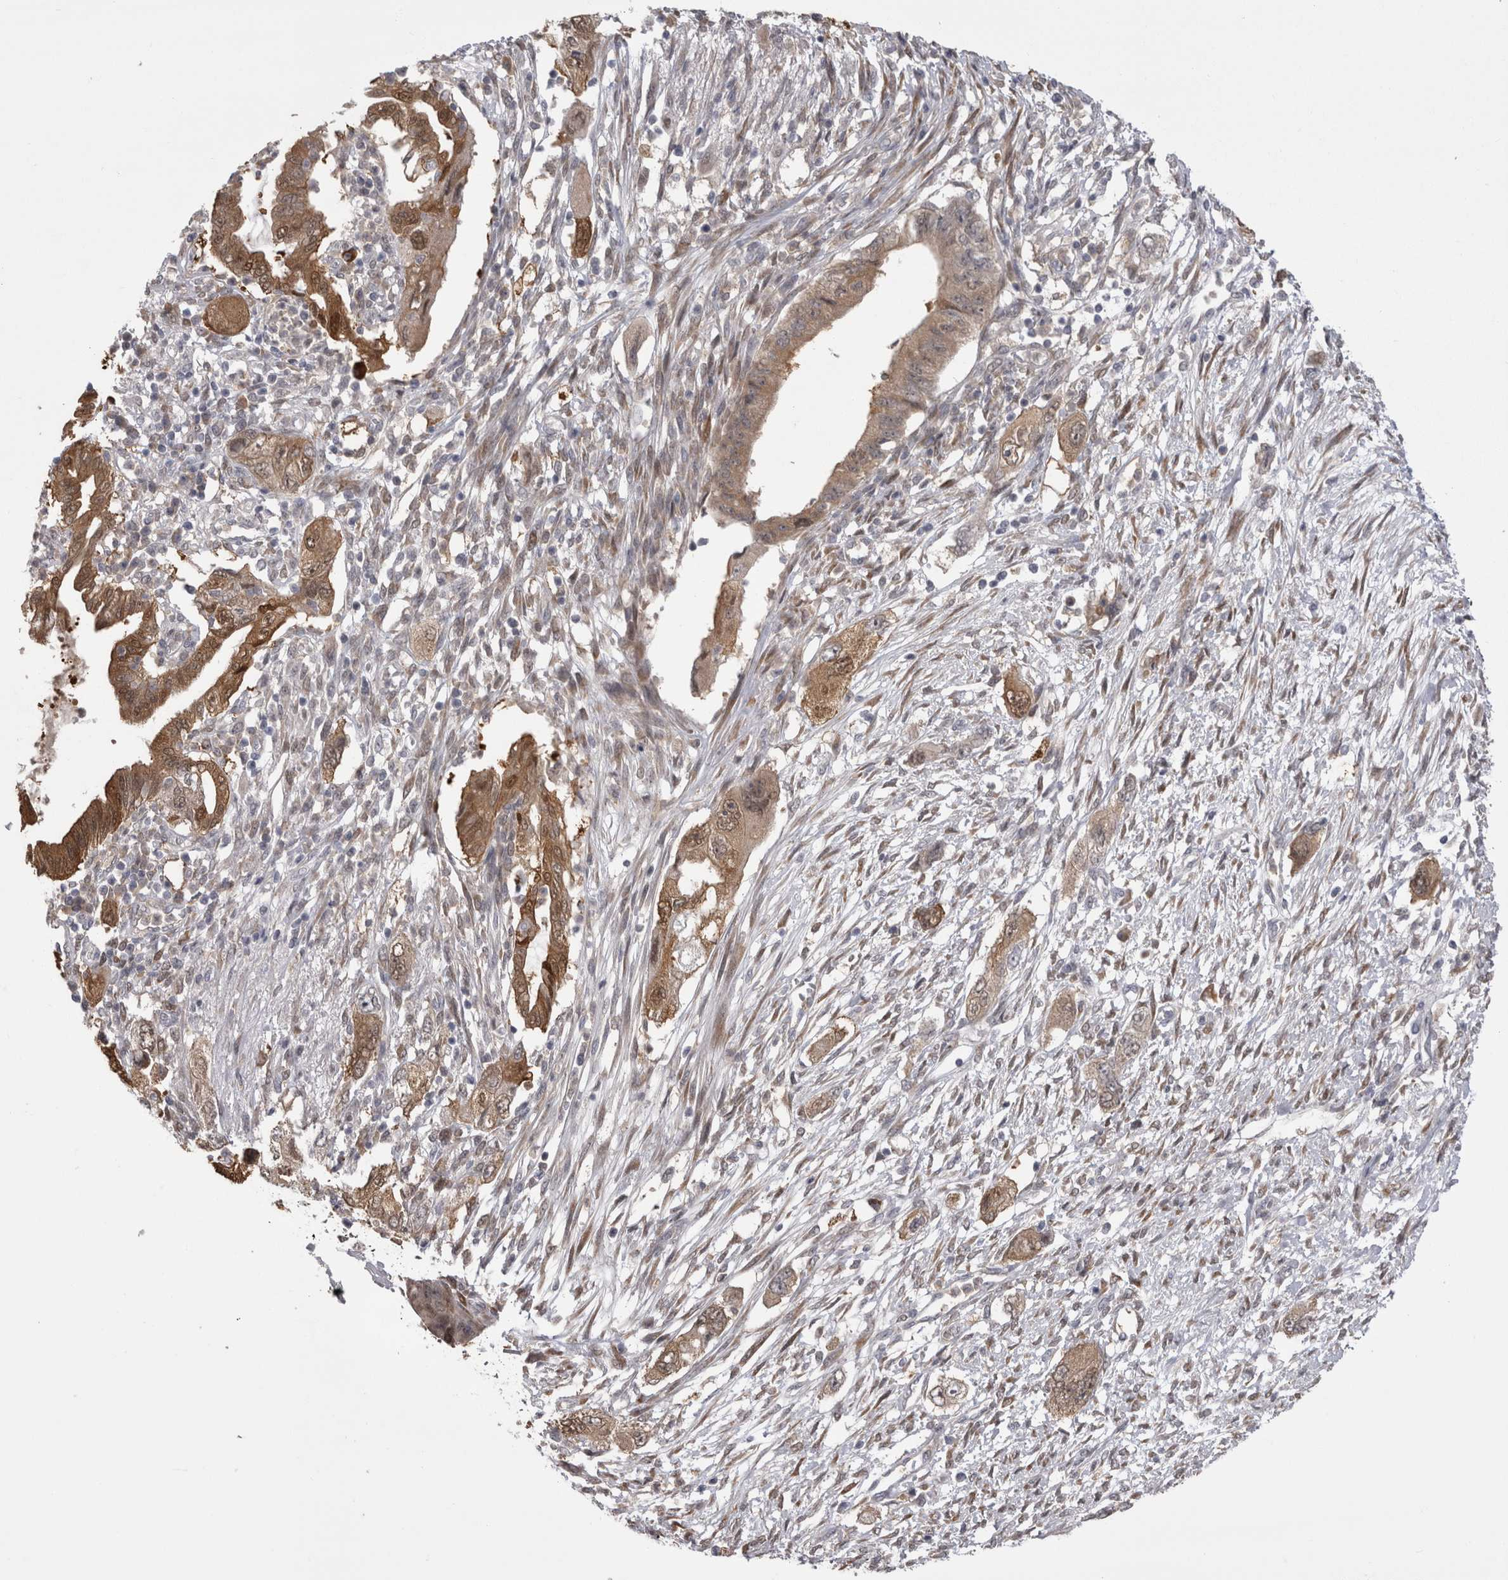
{"staining": {"intensity": "moderate", "quantity": ">75%", "location": "cytoplasmic/membranous,nuclear"}, "tissue": "pancreatic cancer", "cell_type": "Tumor cells", "image_type": "cancer", "snomed": [{"axis": "morphology", "description": "Adenocarcinoma, NOS"}, {"axis": "topography", "description": "Pancreas"}], "caption": "Moderate cytoplasmic/membranous and nuclear staining for a protein is identified in approximately >75% of tumor cells of pancreatic cancer (adenocarcinoma) using IHC.", "gene": "CHIC2", "patient": {"sex": "female", "age": 73}}